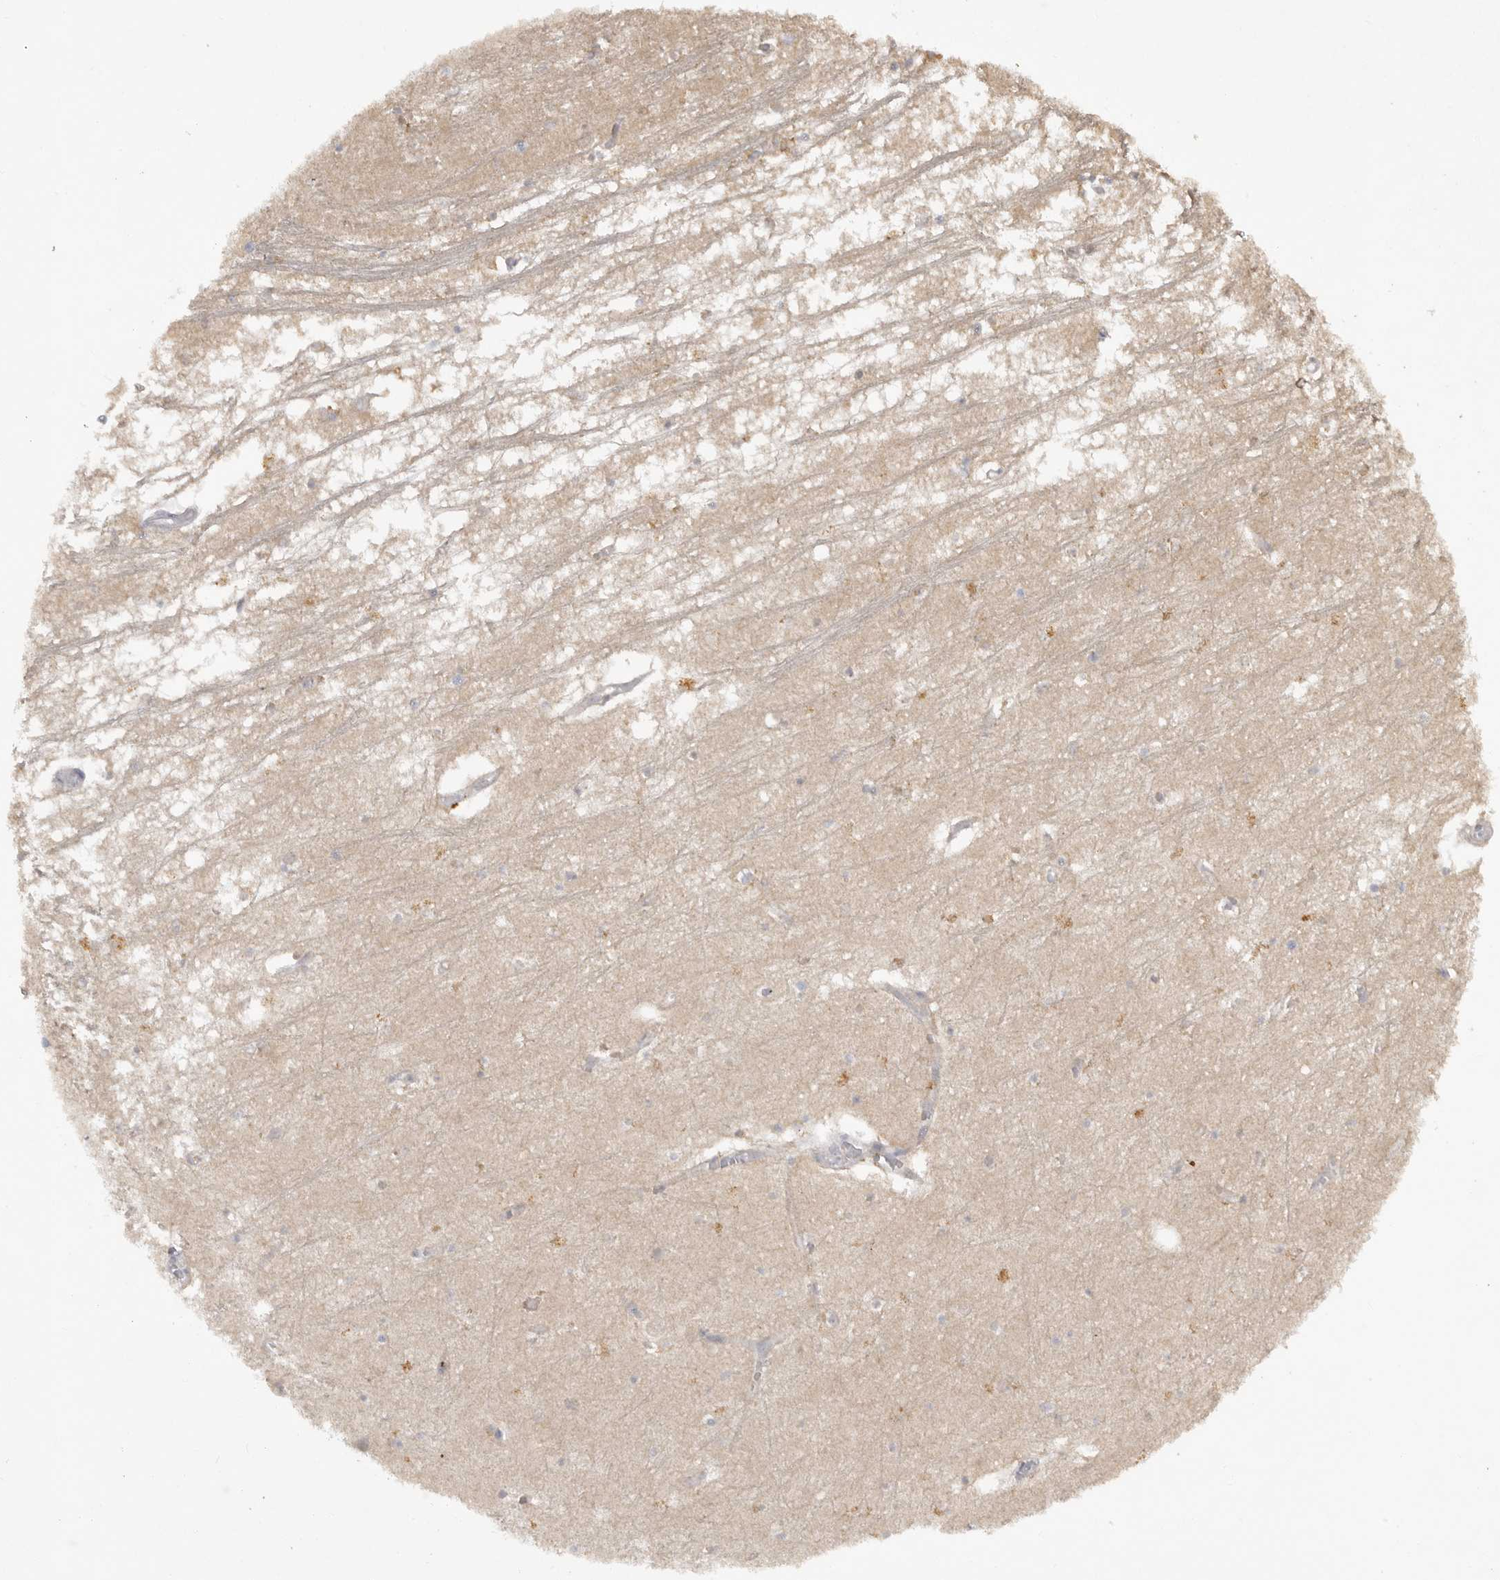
{"staining": {"intensity": "weak", "quantity": "<25%", "location": "cytoplasmic/membranous"}, "tissue": "hippocampus", "cell_type": "Glial cells", "image_type": "normal", "snomed": [{"axis": "morphology", "description": "Normal tissue, NOS"}, {"axis": "topography", "description": "Hippocampus"}], "caption": "The photomicrograph reveals no staining of glial cells in benign hippocampus. Brightfield microscopy of immunohistochemistry stained with DAB (brown) and hematoxylin (blue), captured at high magnification.", "gene": "DHDDS", "patient": {"sex": "male", "age": 70}}